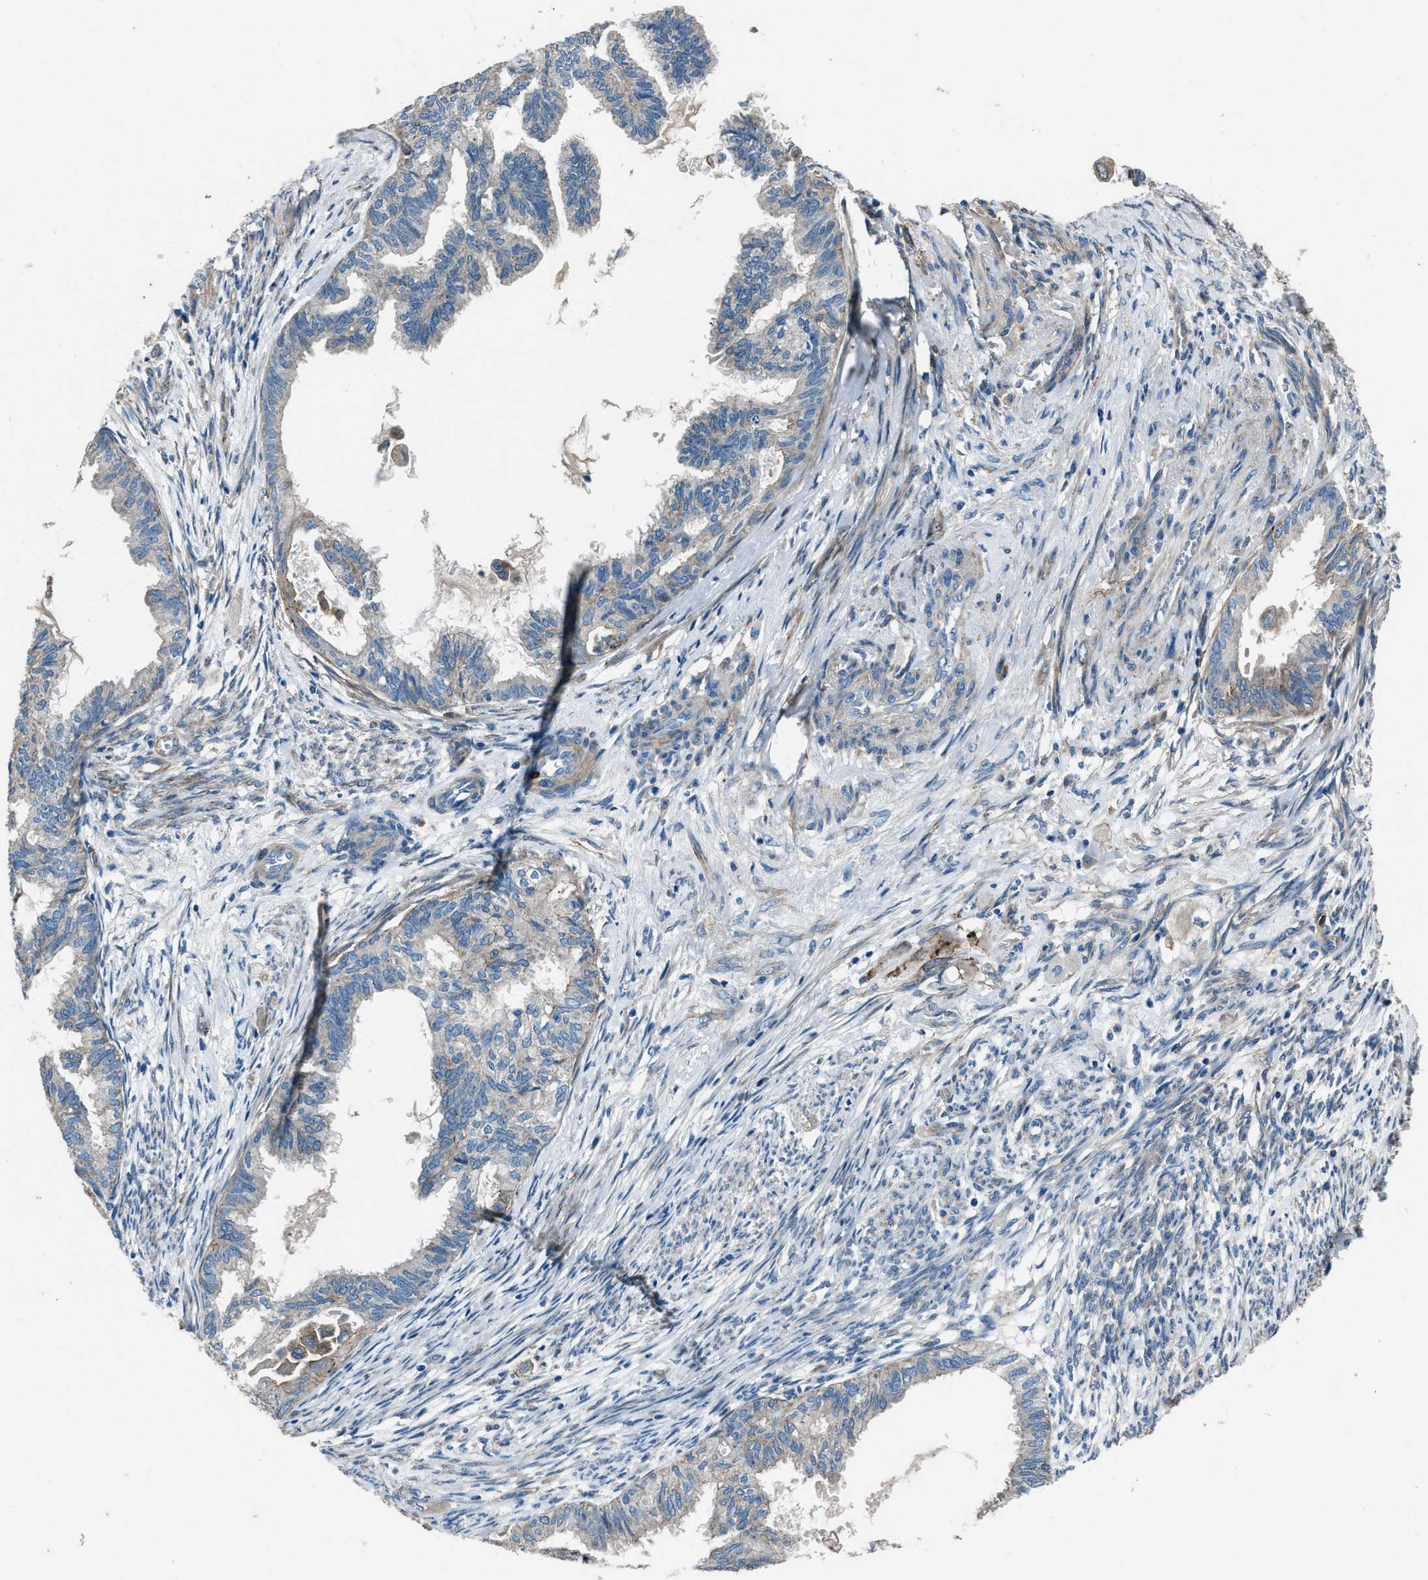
{"staining": {"intensity": "negative", "quantity": "none", "location": "none"}, "tissue": "cervical cancer", "cell_type": "Tumor cells", "image_type": "cancer", "snomed": [{"axis": "morphology", "description": "Normal tissue, NOS"}, {"axis": "morphology", "description": "Adenocarcinoma, NOS"}, {"axis": "topography", "description": "Cervix"}, {"axis": "topography", "description": "Endometrium"}], "caption": "Immunohistochemistry (IHC) micrograph of adenocarcinoma (cervical) stained for a protein (brown), which shows no staining in tumor cells.", "gene": "SVIL", "patient": {"sex": "female", "age": 86}}